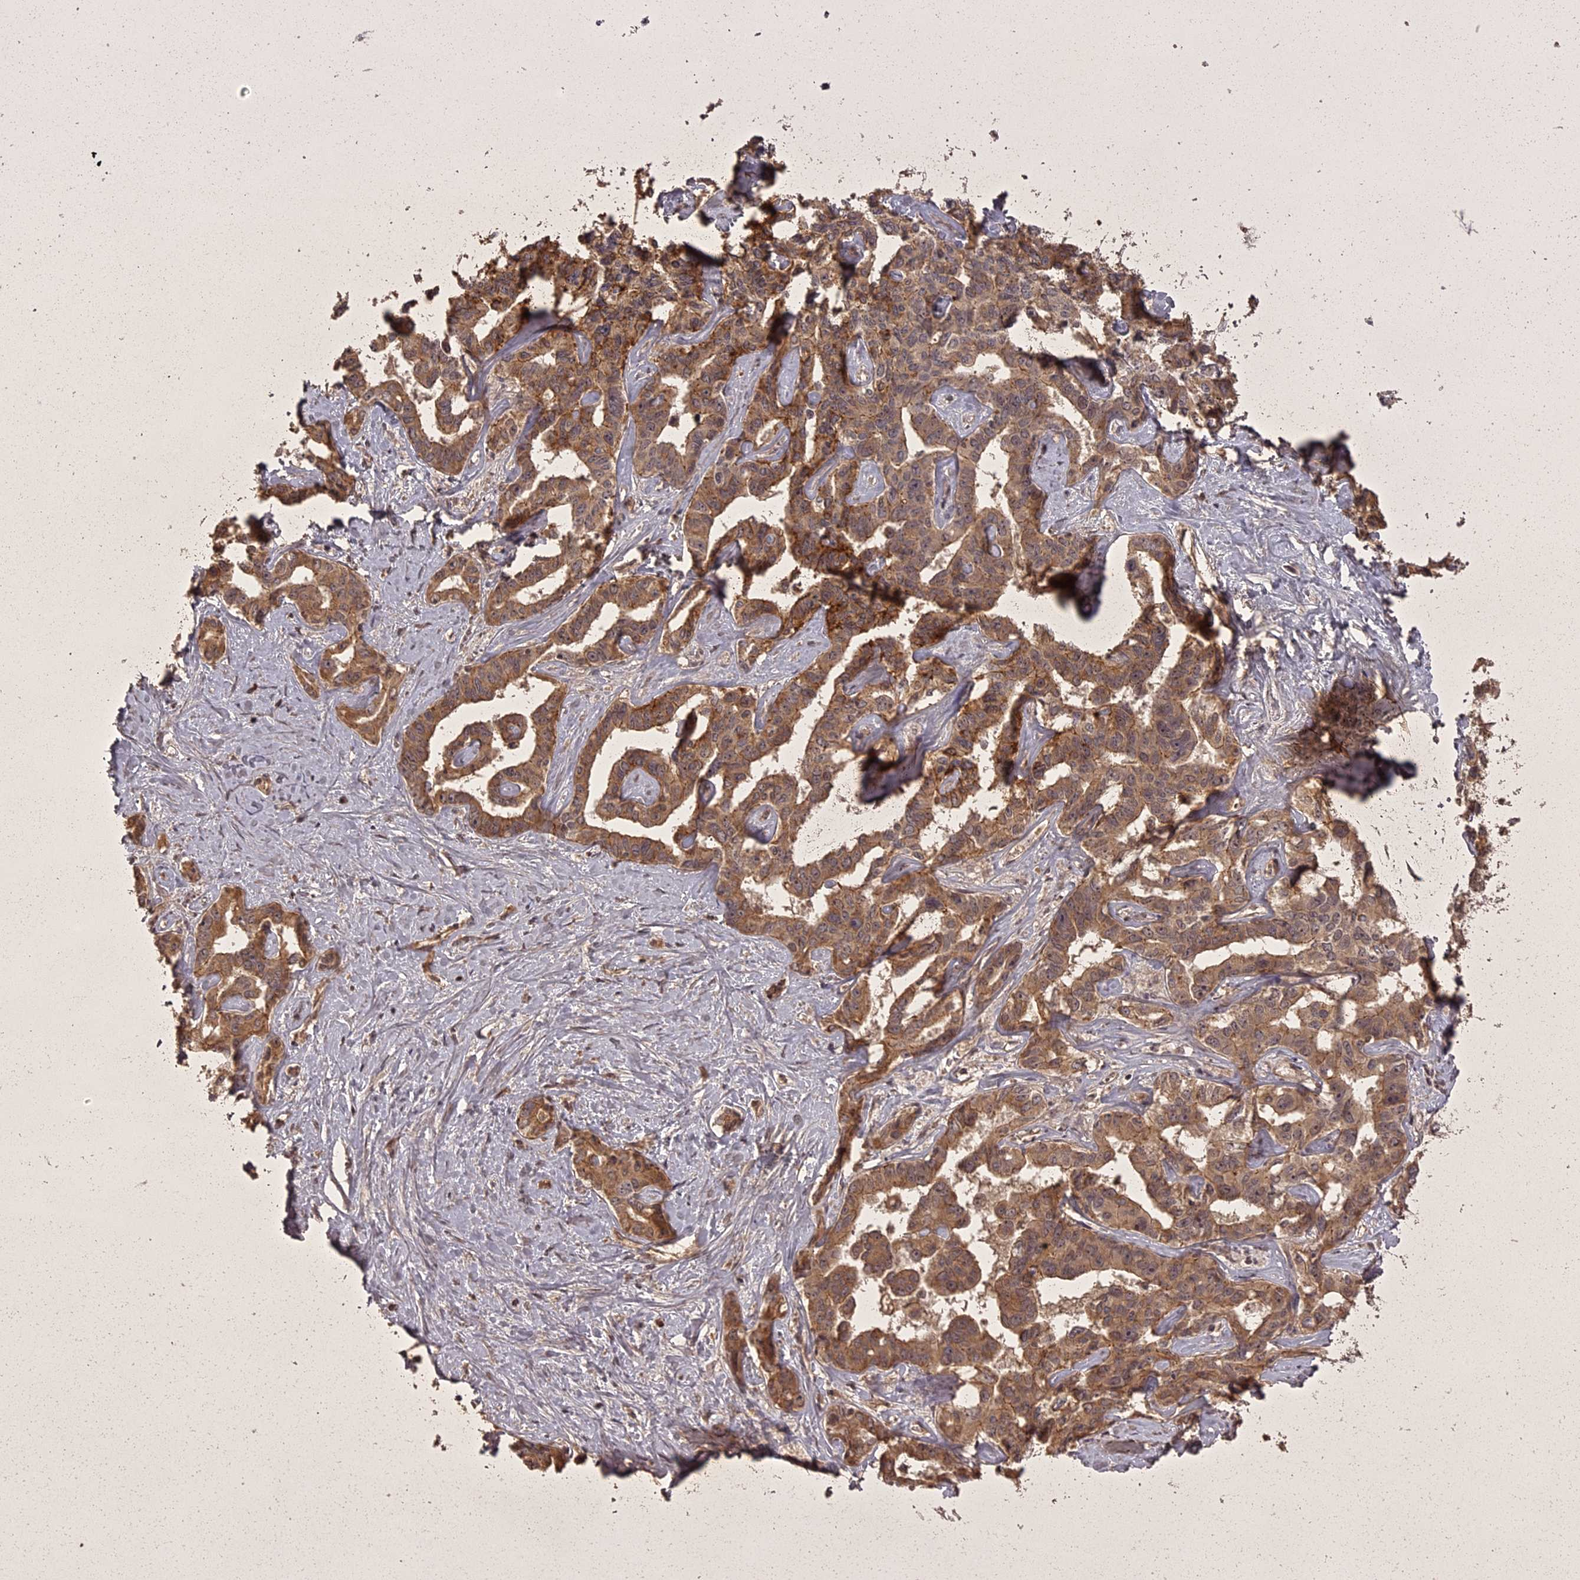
{"staining": {"intensity": "moderate", "quantity": ">75%", "location": "cytoplasmic/membranous"}, "tissue": "liver cancer", "cell_type": "Tumor cells", "image_type": "cancer", "snomed": [{"axis": "morphology", "description": "Cholangiocarcinoma"}, {"axis": "topography", "description": "Liver"}], "caption": "Immunohistochemistry (IHC) image of neoplastic tissue: human cholangiocarcinoma (liver) stained using IHC reveals medium levels of moderate protein expression localized specifically in the cytoplasmic/membranous of tumor cells, appearing as a cytoplasmic/membranous brown color.", "gene": "ING5", "patient": {"sex": "male", "age": 59}}